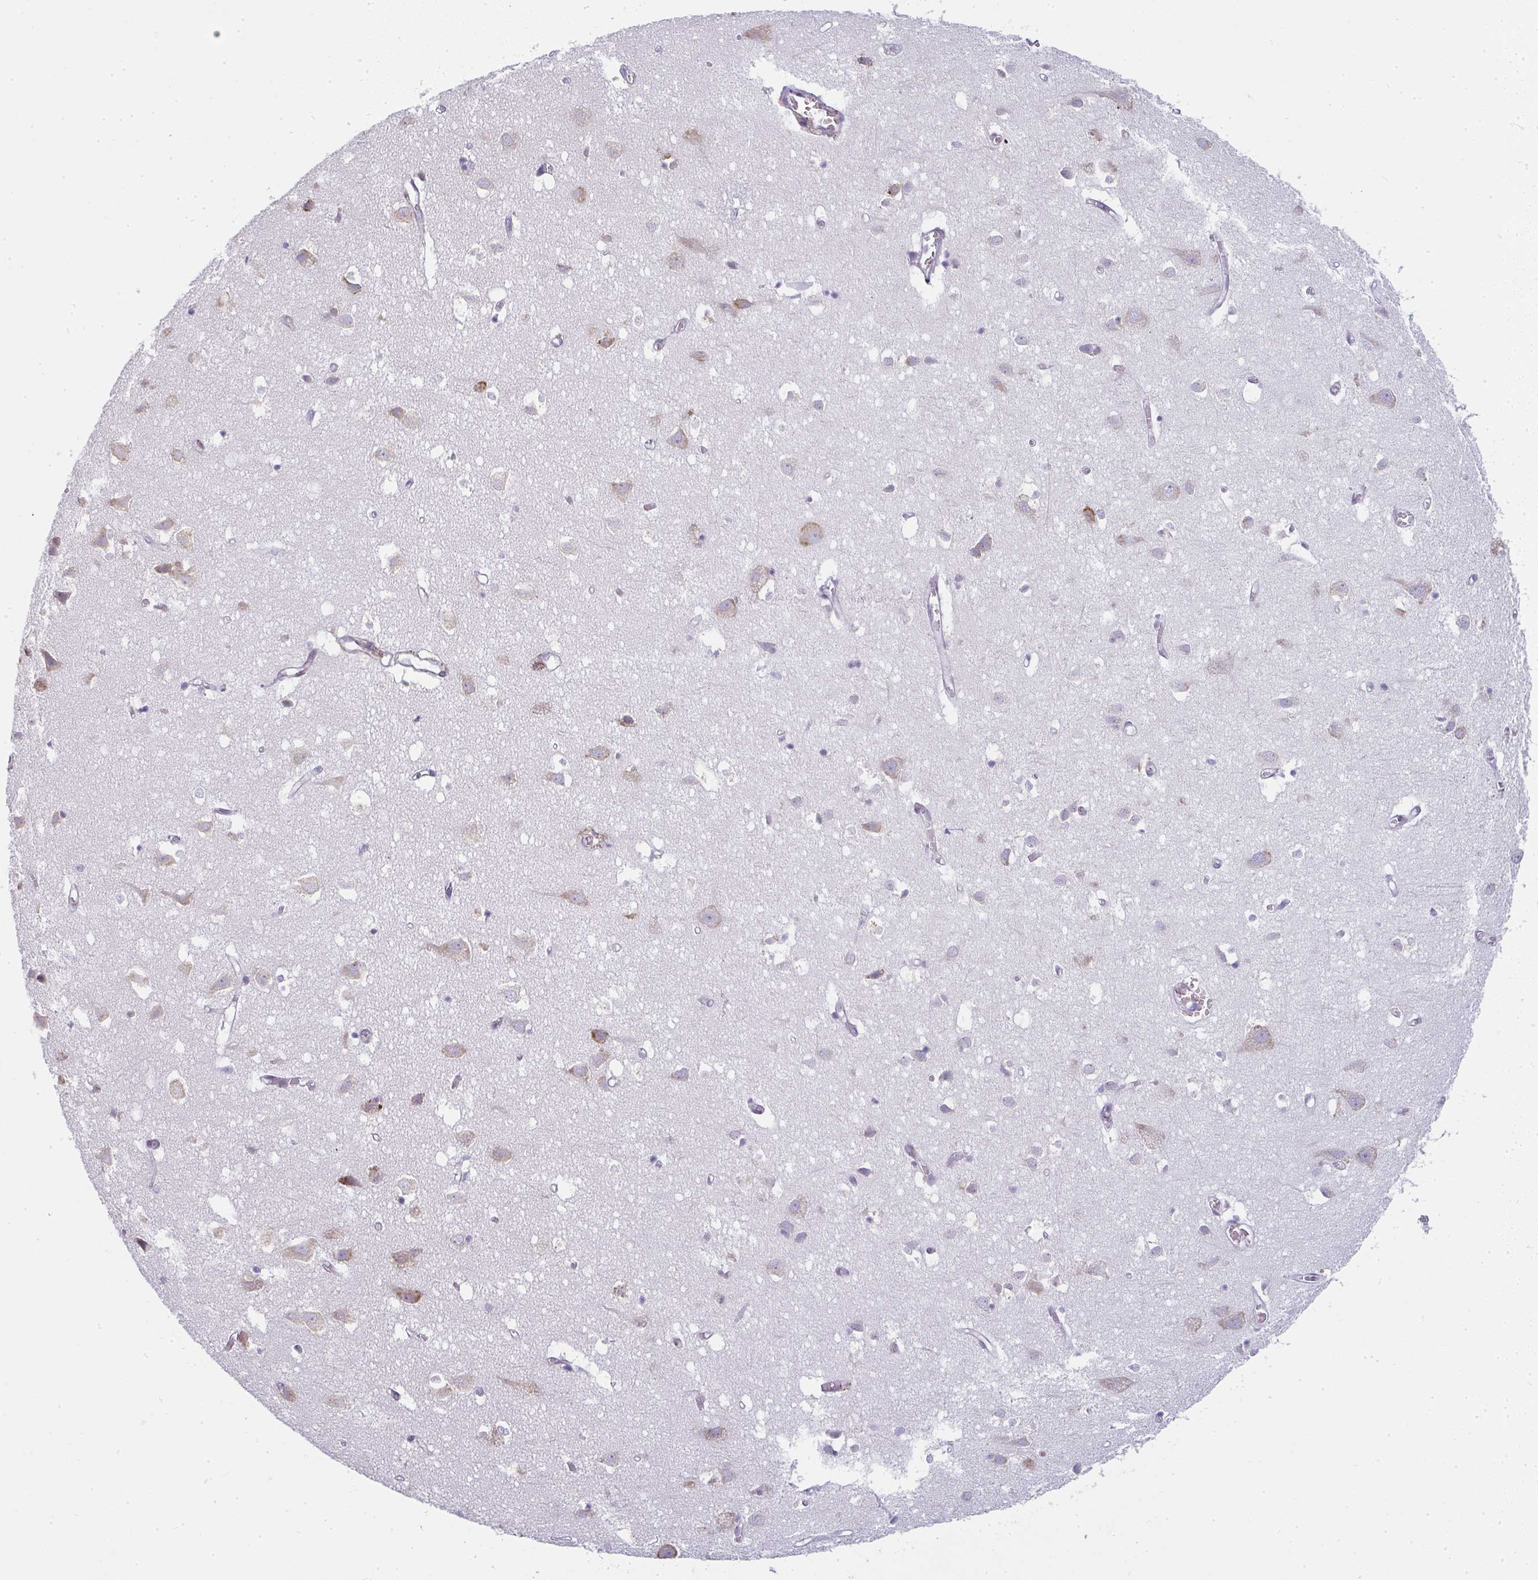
{"staining": {"intensity": "negative", "quantity": "none", "location": "none"}, "tissue": "cerebral cortex", "cell_type": "Endothelial cells", "image_type": "normal", "snomed": [{"axis": "morphology", "description": "Normal tissue, NOS"}, {"axis": "topography", "description": "Cerebral cortex"}], "caption": "Photomicrograph shows no significant protein staining in endothelial cells of normal cerebral cortex. Nuclei are stained in blue.", "gene": "SHROOM1", "patient": {"sex": "male", "age": 70}}